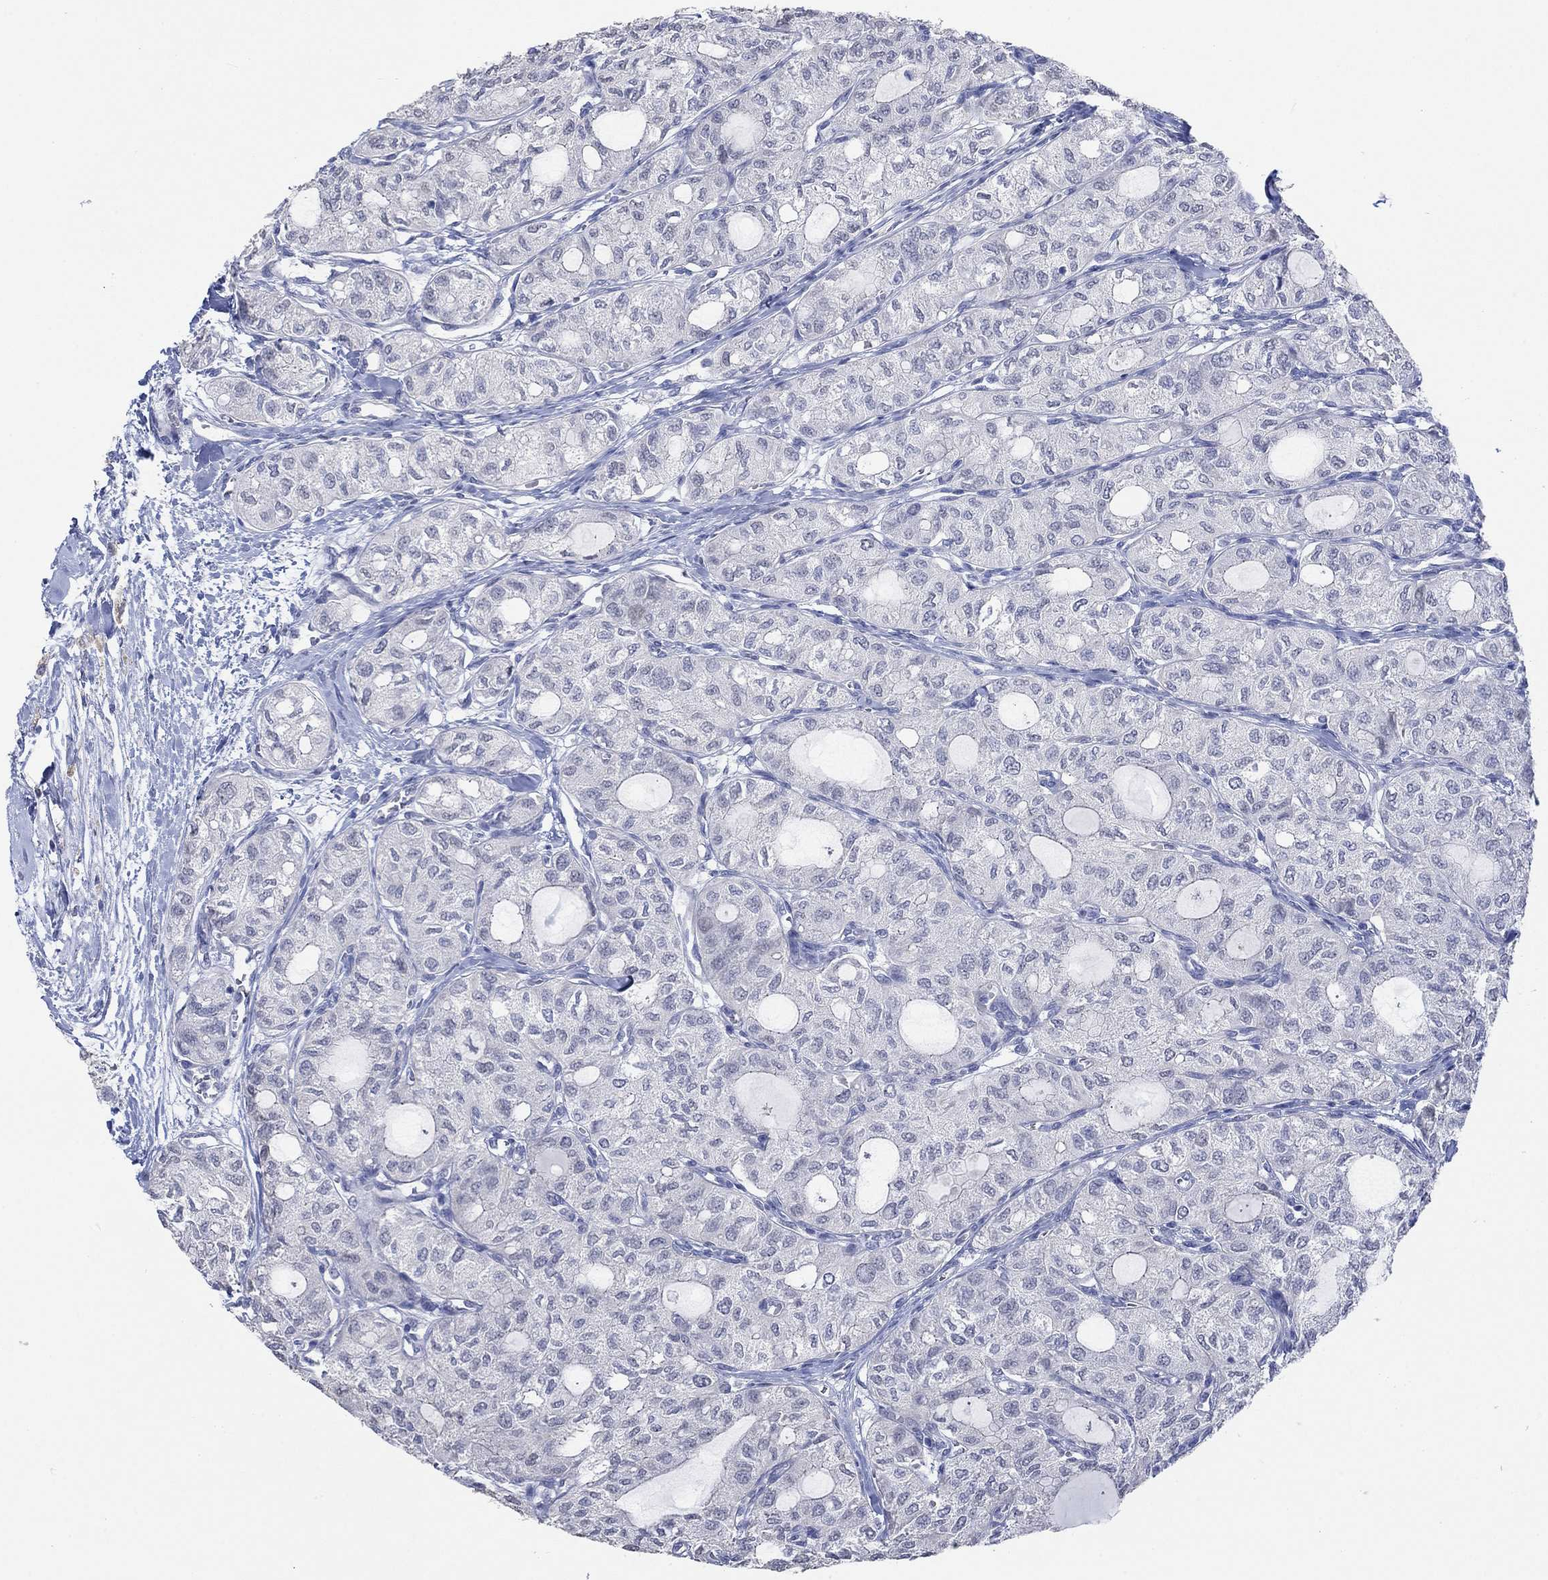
{"staining": {"intensity": "negative", "quantity": "none", "location": "none"}, "tissue": "thyroid cancer", "cell_type": "Tumor cells", "image_type": "cancer", "snomed": [{"axis": "morphology", "description": "Follicular adenoma carcinoma, NOS"}, {"axis": "topography", "description": "Thyroid gland"}], "caption": "DAB immunohistochemical staining of human follicular adenoma carcinoma (thyroid) displays no significant staining in tumor cells.", "gene": "PNMA5", "patient": {"sex": "male", "age": 75}}